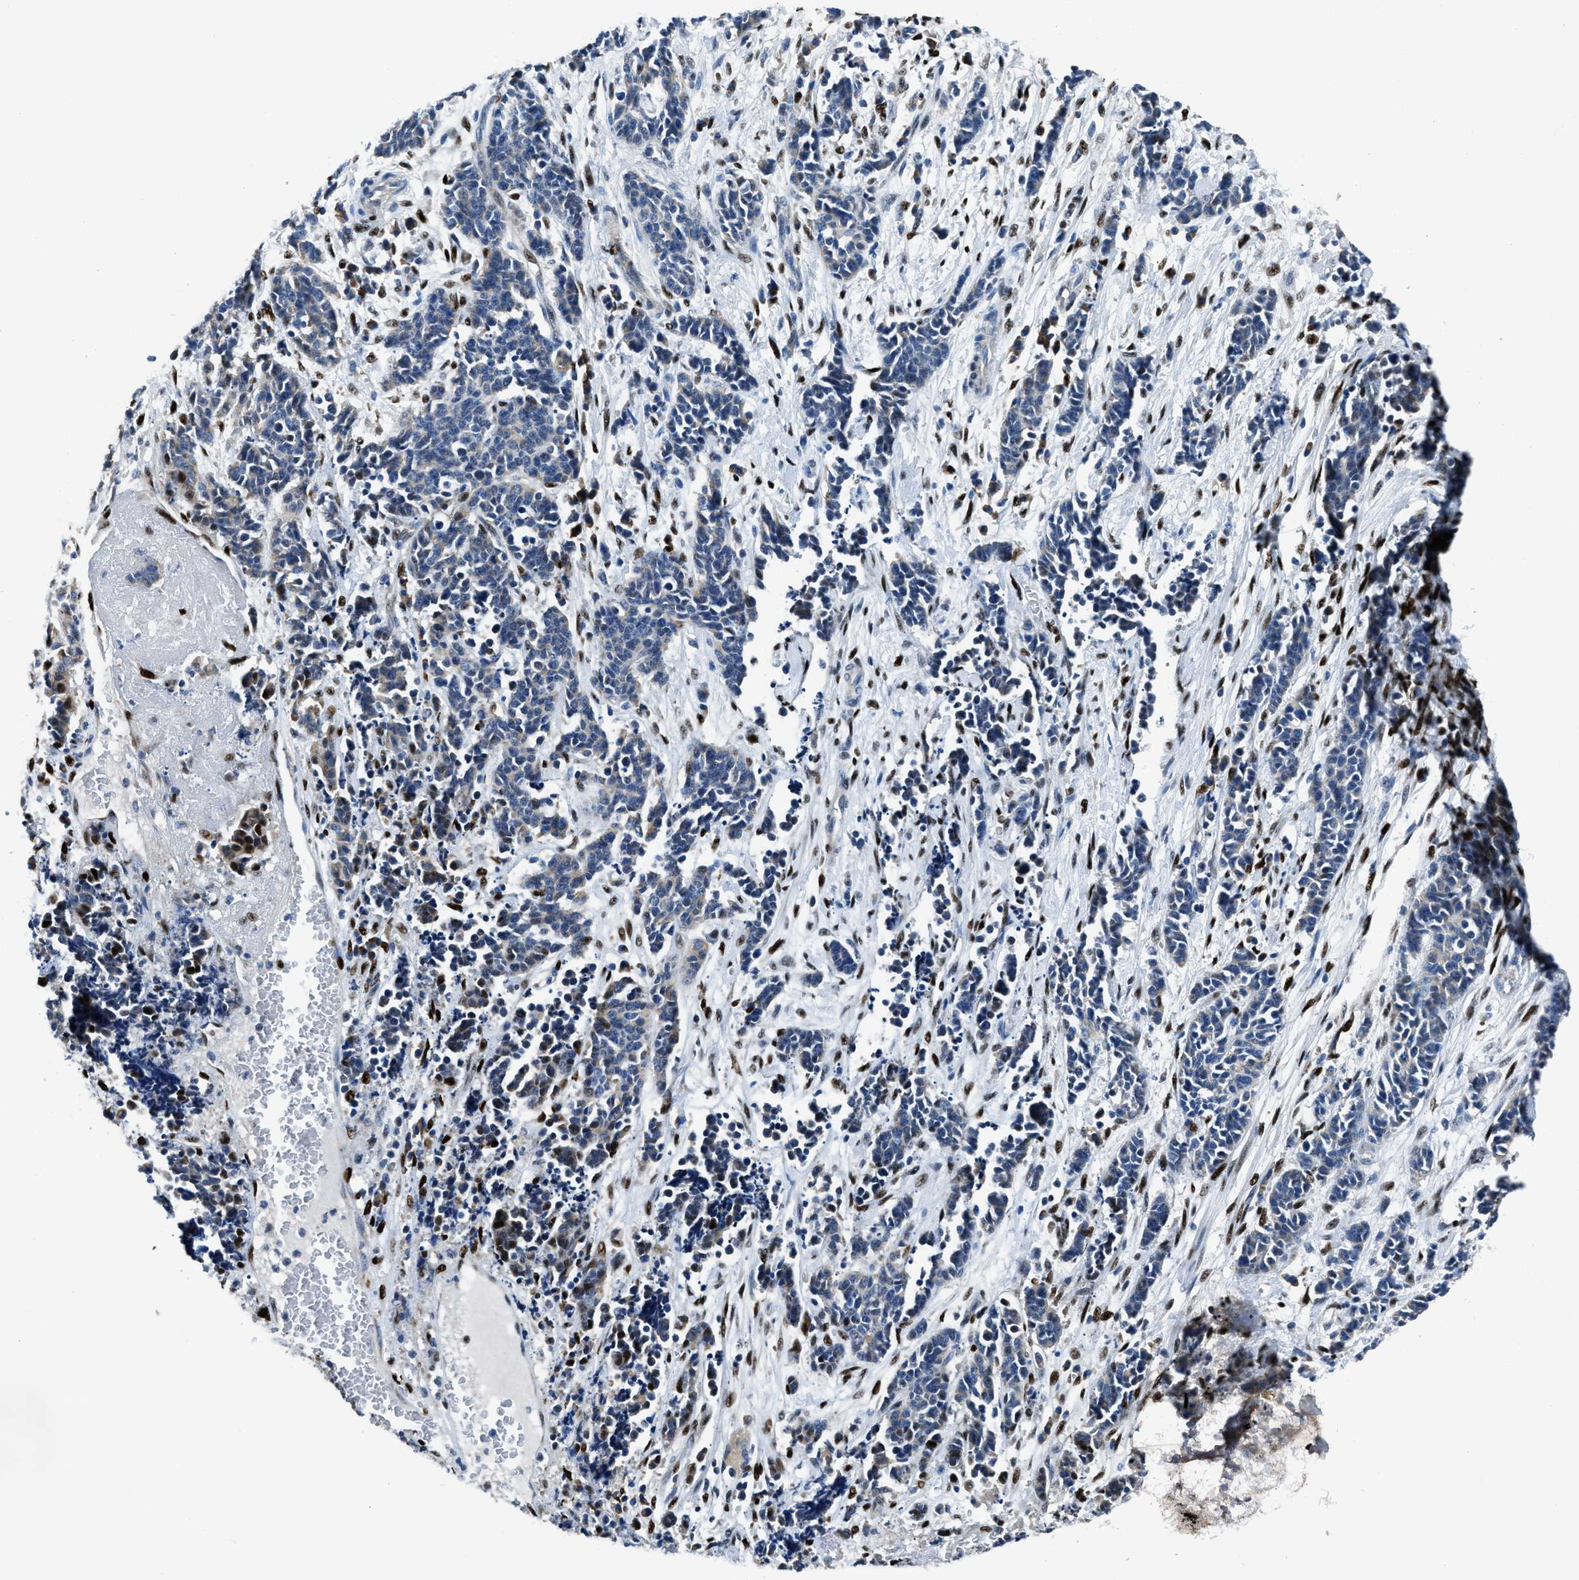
{"staining": {"intensity": "negative", "quantity": "none", "location": "none"}, "tissue": "cervical cancer", "cell_type": "Tumor cells", "image_type": "cancer", "snomed": [{"axis": "morphology", "description": "Squamous cell carcinoma, NOS"}, {"axis": "topography", "description": "Cervix"}], "caption": "Immunohistochemical staining of human cervical cancer (squamous cell carcinoma) shows no significant staining in tumor cells. (Brightfield microscopy of DAB IHC at high magnification).", "gene": "EGR1", "patient": {"sex": "female", "age": 35}}